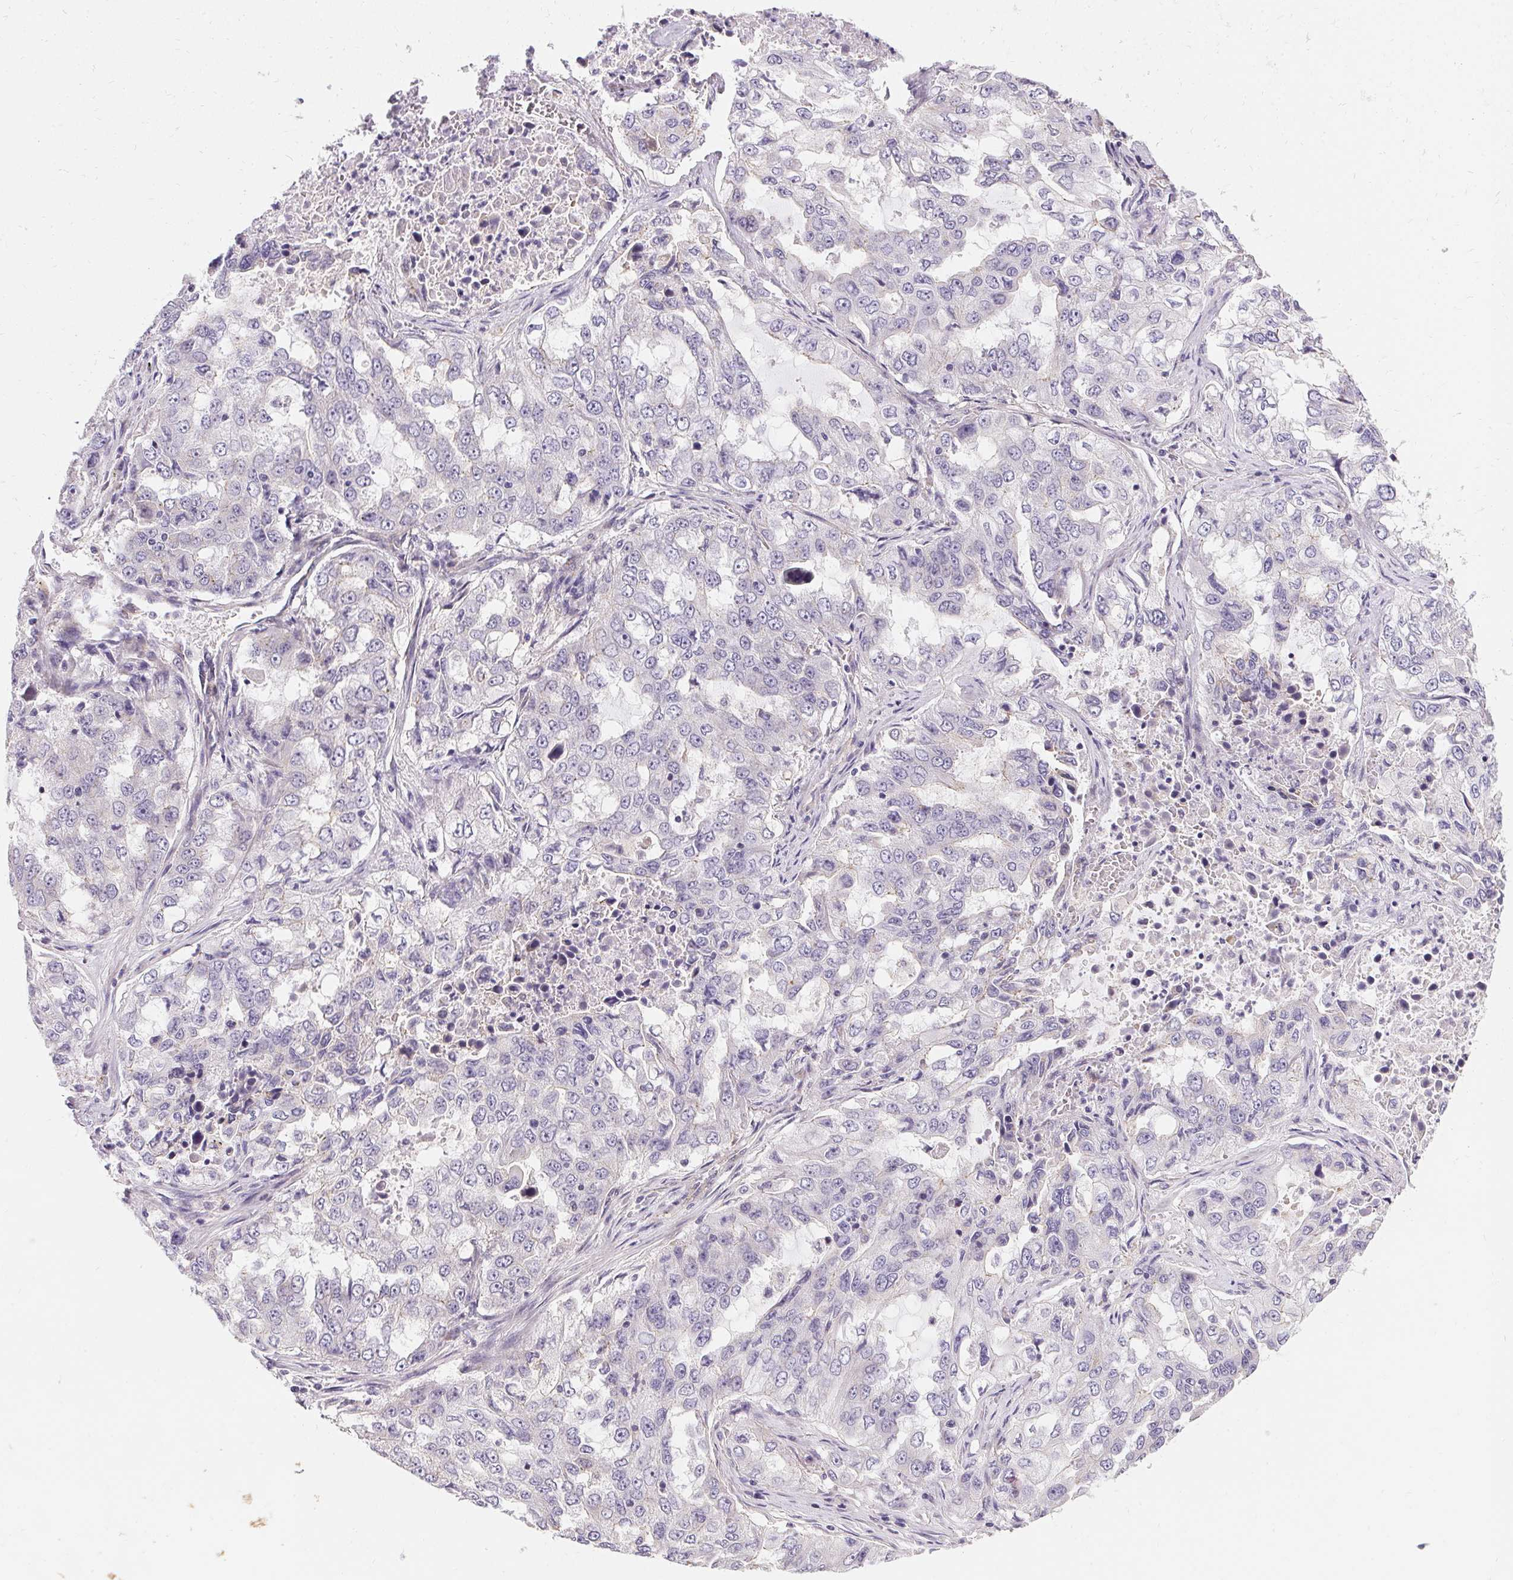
{"staining": {"intensity": "negative", "quantity": "none", "location": "none"}, "tissue": "lung cancer", "cell_type": "Tumor cells", "image_type": "cancer", "snomed": [{"axis": "morphology", "description": "Adenocarcinoma, NOS"}, {"axis": "topography", "description": "Lung"}], "caption": "There is no significant positivity in tumor cells of adenocarcinoma (lung). (Stains: DAB immunohistochemistry (IHC) with hematoxylin counter stain, Microscopy: brightfield microscopy at high magnification).", "gene": "APLP1", "patient": {"sex": "female", "age": 61}}